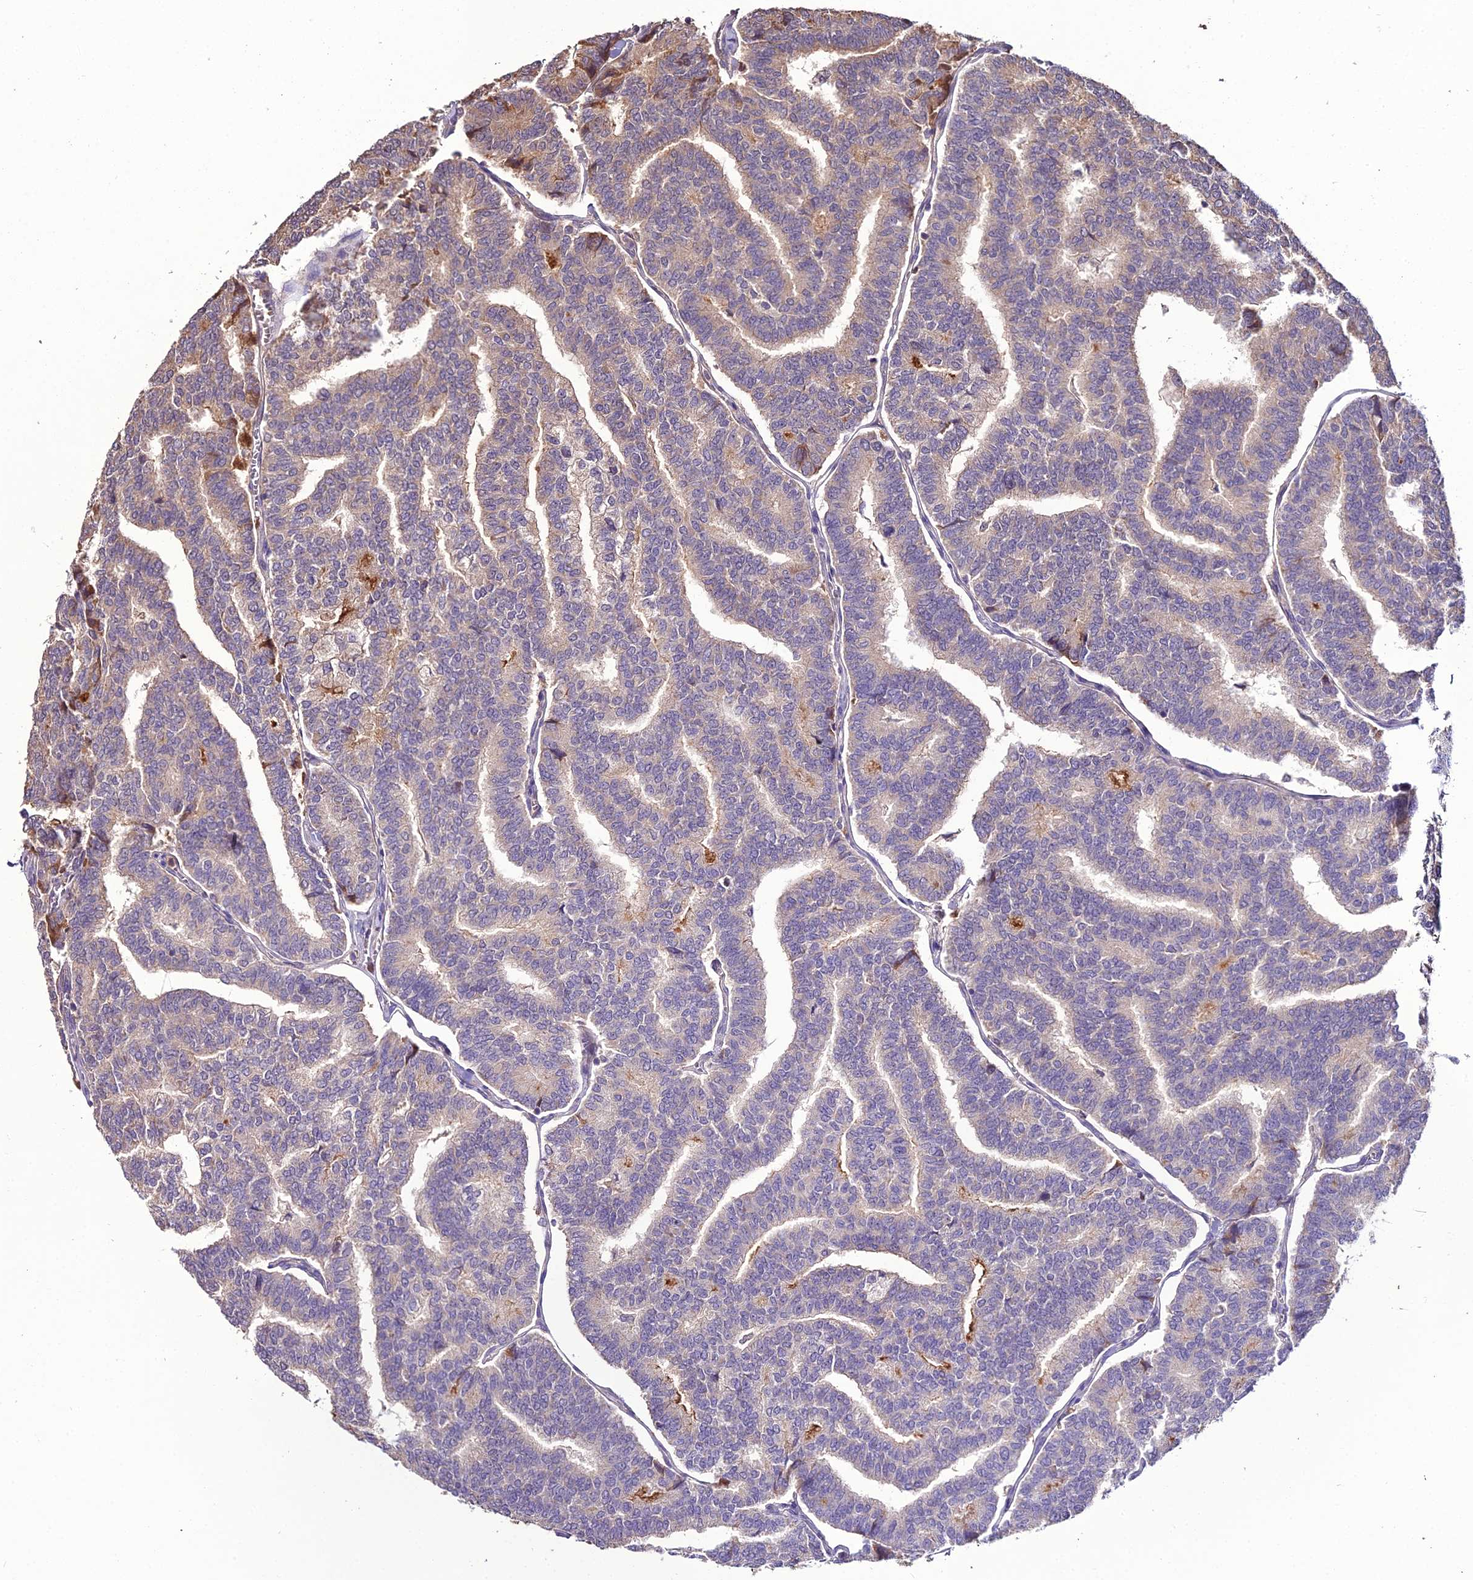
{"staining": {"intensity": "weak", "quantity": "<25%", "location": "cytoplasmic/membranous"}, "tissue": "thyroid cancer", "cell_type": "Tumor cells", "image_type": "cancer", "snomed": [{"axis": "morphology", "description": "Papillary adenocarcinoma, NOS"}, {"axis": "topography", "description": "Thyroid gland"}], "caption": "A micrograph of thyroid papillary adenocarcinoma stained for a protein shows no brown staining in tumor cells. (DAB immunohistochemistry (IHC) with hematoxylin counter stain).", "gene": "KCTD16", "patient": {"sex": "female", "age": 35}}